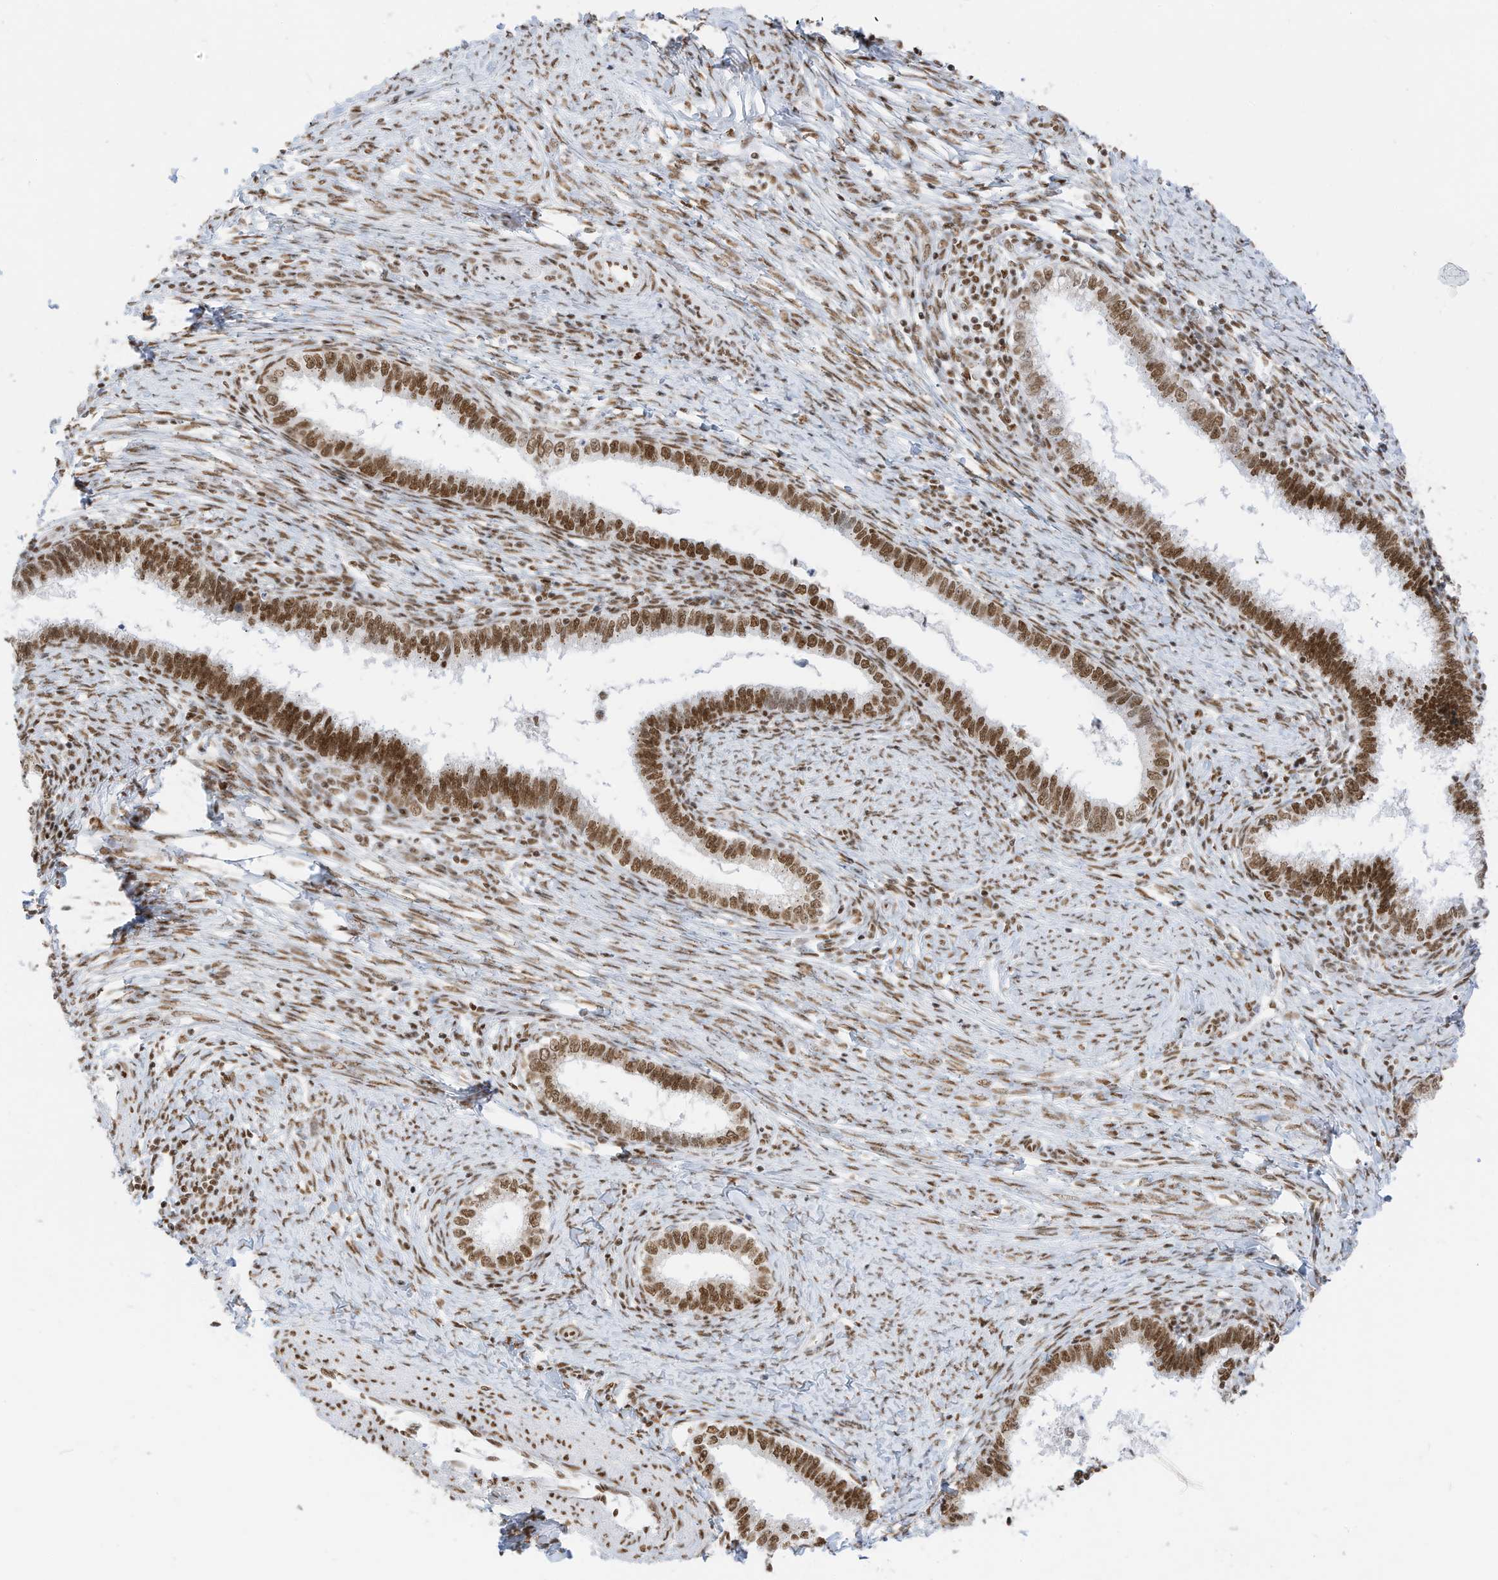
{"staining": {"intensity": "strong", "quantity": ">75%", "location": "nuclear"}, "tissue": "cervical cancer", "cell_type": "Tumor cells", "image_type": "cancer", "snomed": [{"axis": "morphology", "description": "Adenocarcinoma, NOS"}, {"axis": "topography", "description": "Cervix"}], "caption": "Strong nuclear positivity for a protein is identified in approximately >75% of tumor cells of cervical cancer (adenocarcinoma) using IHC.", "gene": "SMARCA2", "patient": {"sex": "female", "age": 36}}